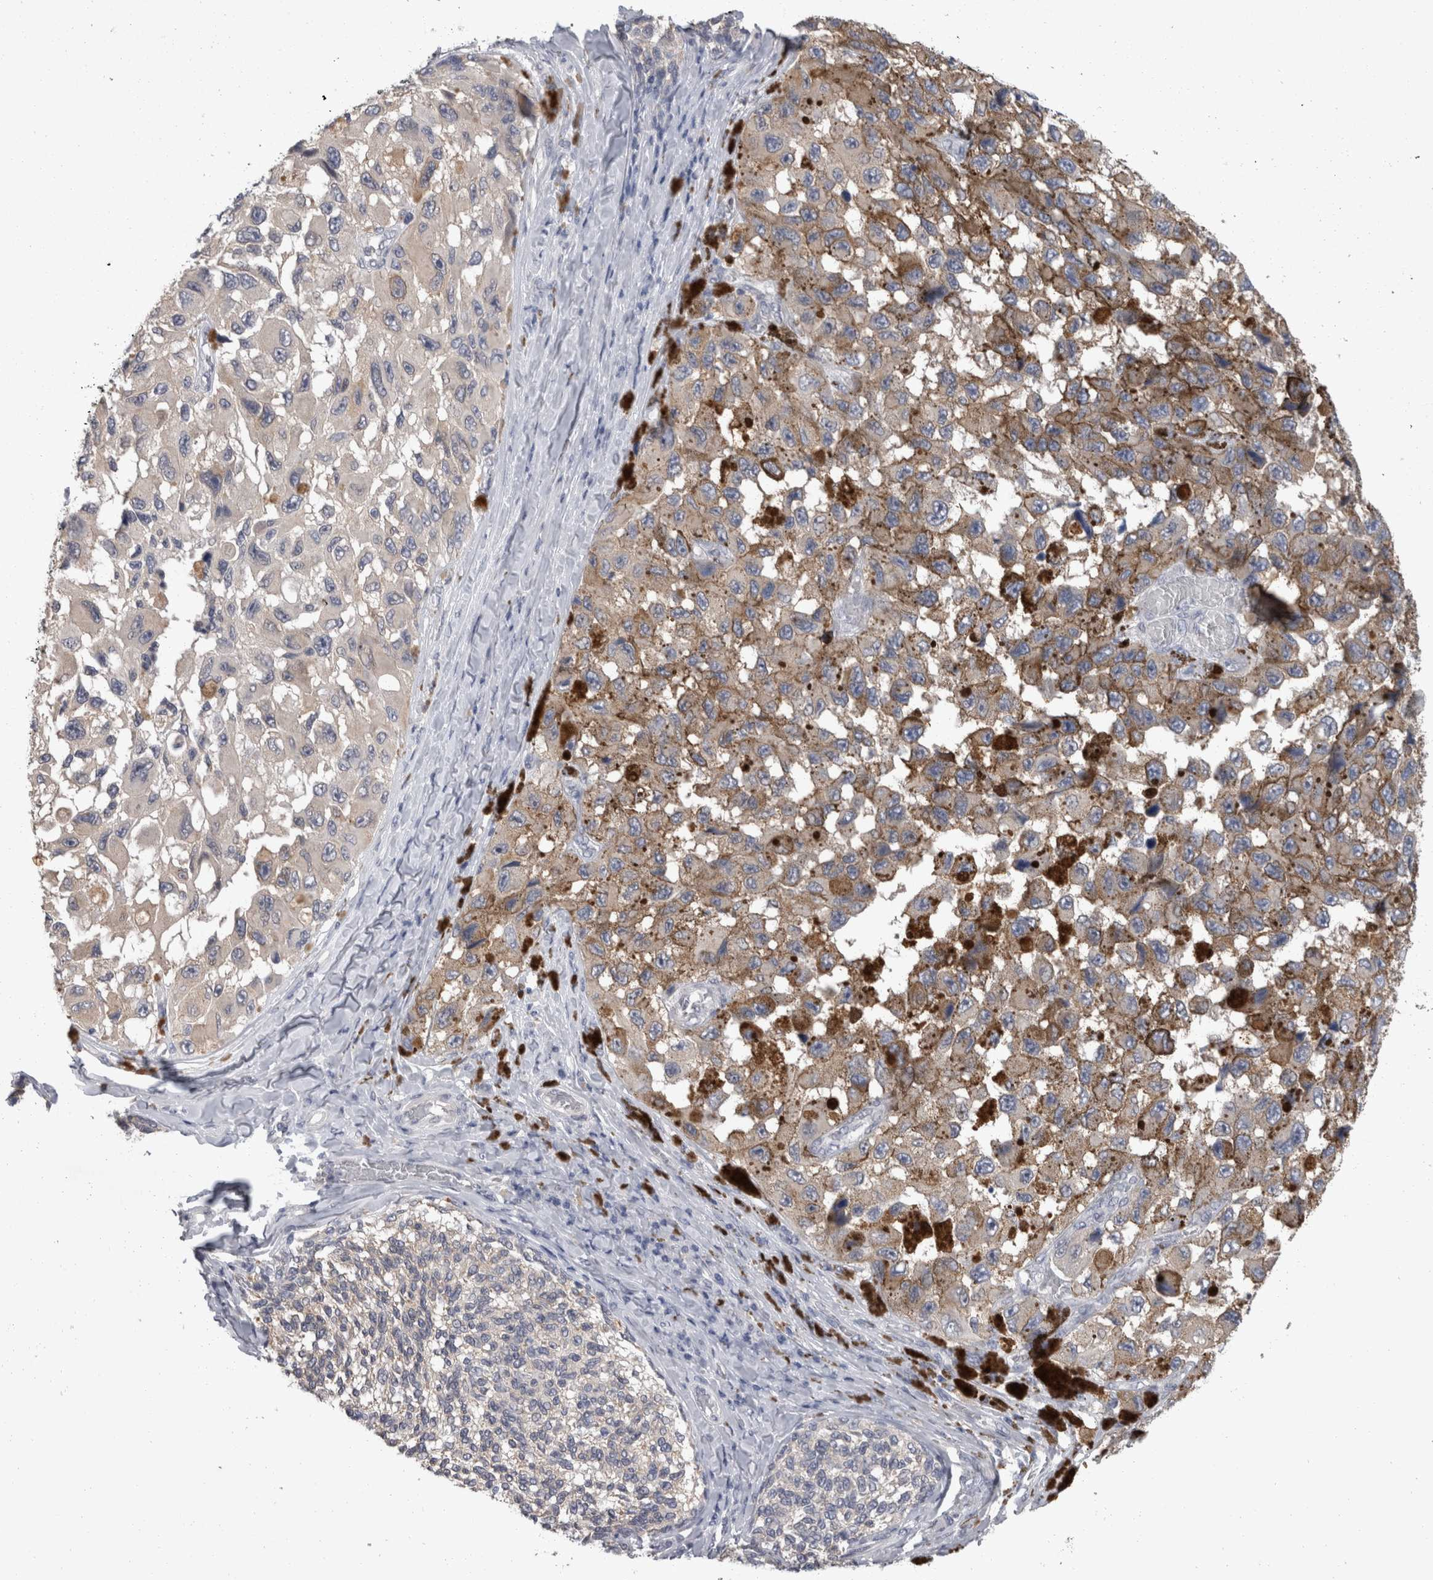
{"staining": {"intensity": "weak", "quantity": "<25%", "location": "cytoplasmic/membranous"}, "tissue": "melanoma", "cell_type": "Tumor cells", "image_type": "cancer", "snomed": [{"axis": "morphology", "description": "Malignant melanoma, NOS"}, {"axis": "topography", "description": "Skin"}], "caption": "An image of malignant melanoma stained for a protein reveals no brown staining in tumor cells.", "gene": "FHOD3", "patient": {"sex": "female", "age": 73}}